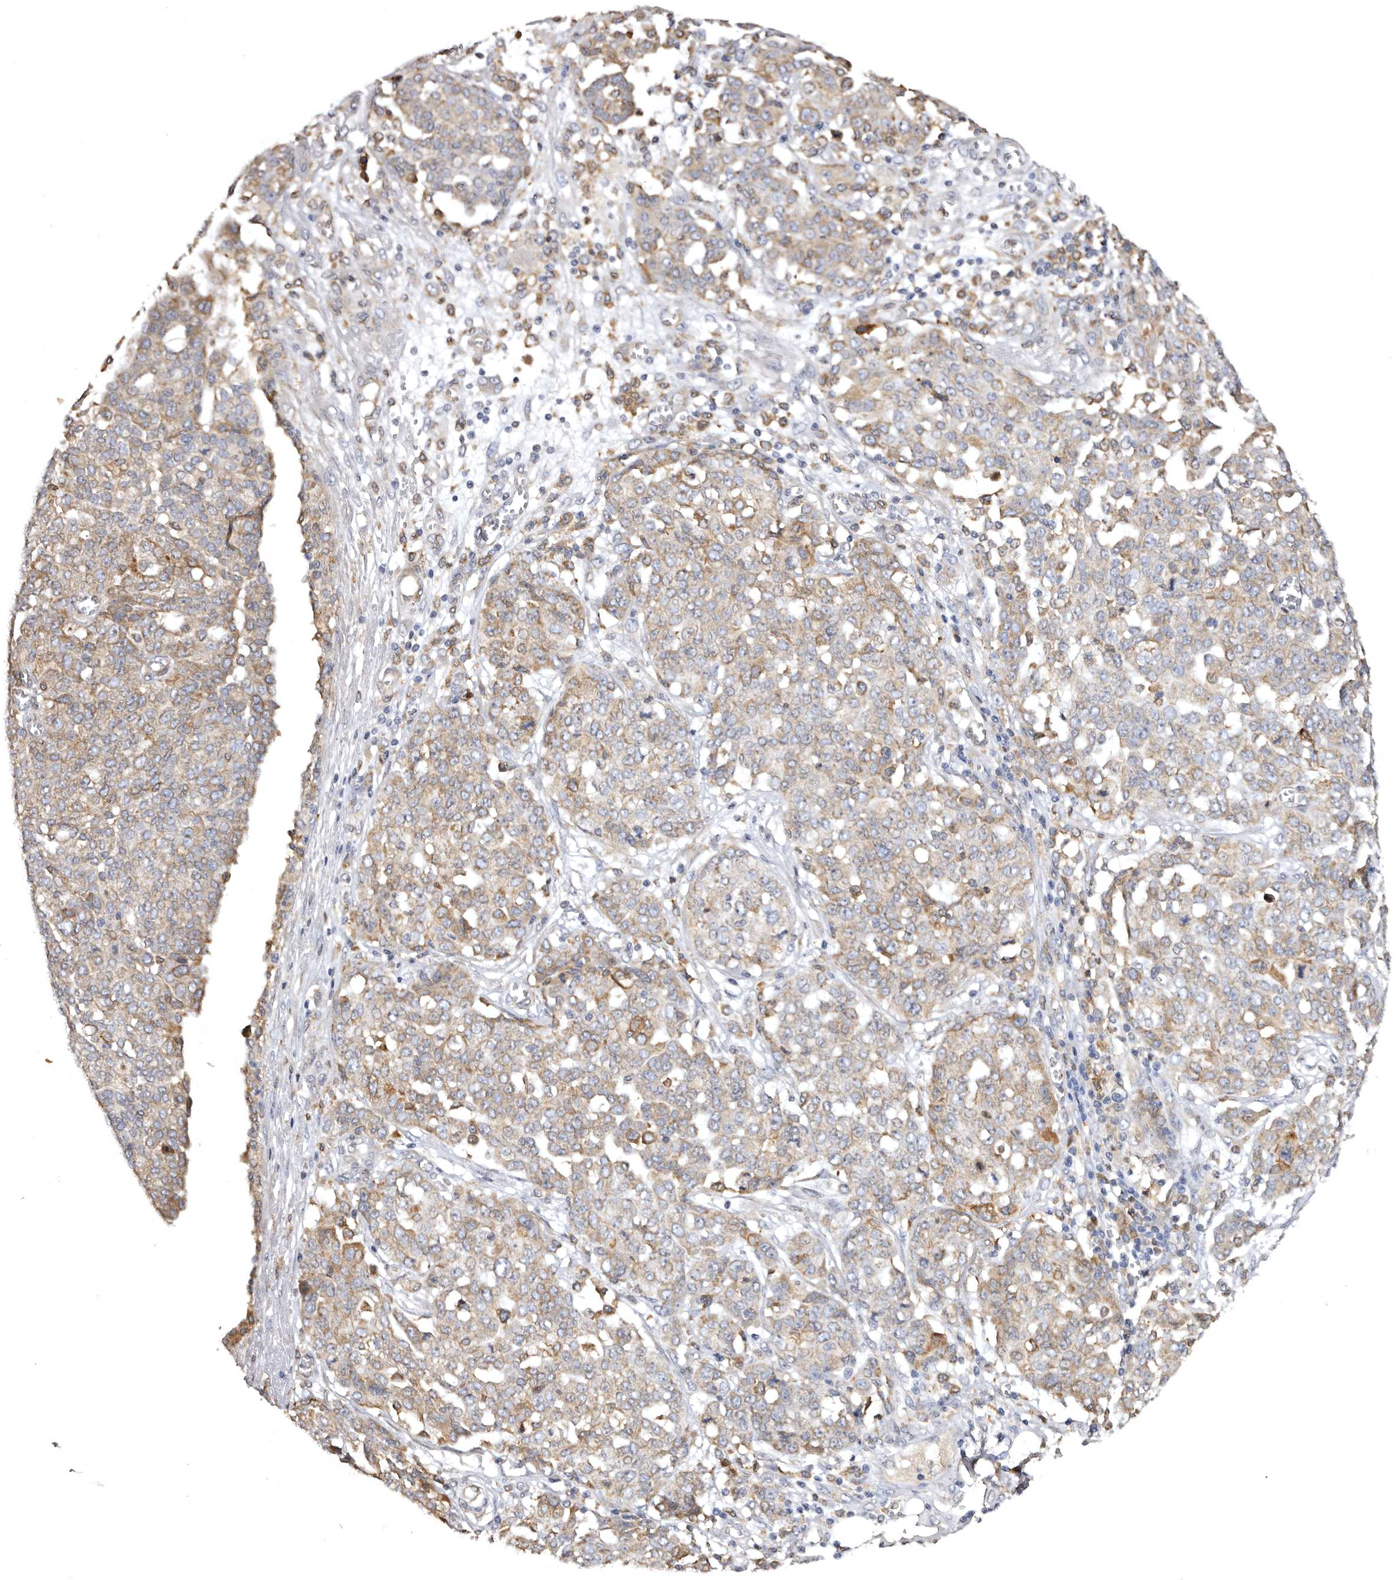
{"staining": {"intensity": "weak", "quantity": "25%-75%", "location": "cytoplasmic/membranous"}, "tissue": "ovarian cancer", "cell_type": "Tumor cells", "image_type": "cancer", "snomed": [{"axis": "morphology", "description": "Cystadenocarcinoma, serous, NOS"}, {"axis": "topography", "description": "Soft tissue"}, {"axis": "topography", "description": "Ovary"}], "caption": "An image showing weak cytoplasmic/membranous positivity in about 25%-75% of tumor cells in ovarian cancer (serous cystadenocarcinoma), as visualized by brown immunohistochemical staining.", "gene": "INKA2", "patient": {"sex": "female", "age": 57}}